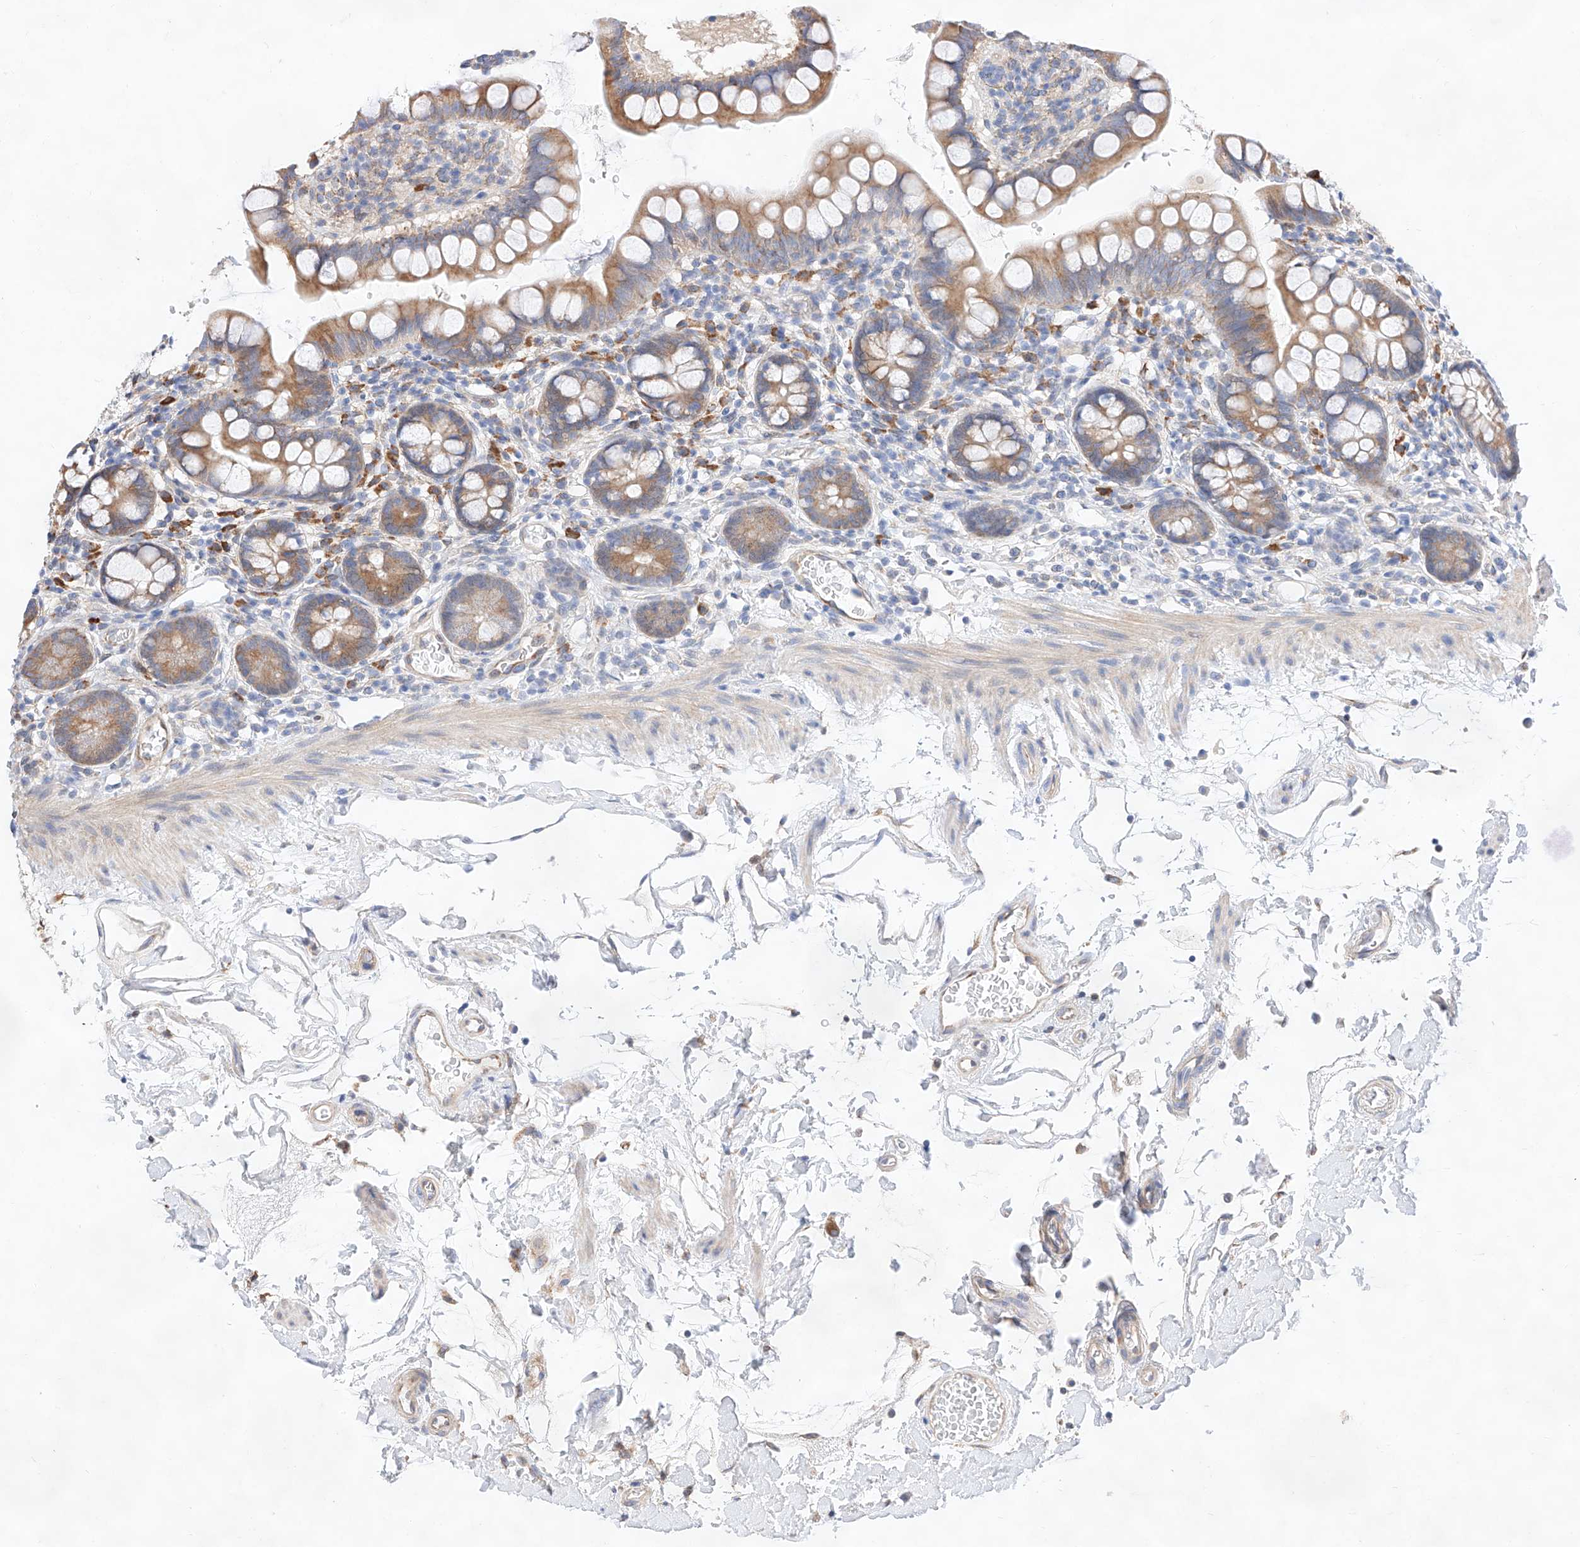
{"staining": {"intensity": "moderate", "quantity": "25%-75%", "location": "cytoplasmic/membranous"}, "tissue": "small intestine", "cell_type": "Glandular cells", "image_type": "normal", "snomed": [{"axis": "morphology", "description": "Normal tissue, NOS"}, {"axis": "topography", "description": "Small intestine"}], "caption": "The immunohistochemical stain highlights moderate cytoplasmic/membranous staining in glandular cells of benign small intestine.", "gene": "ATP9B", "patient": {"sex": "female", "age": 84}}